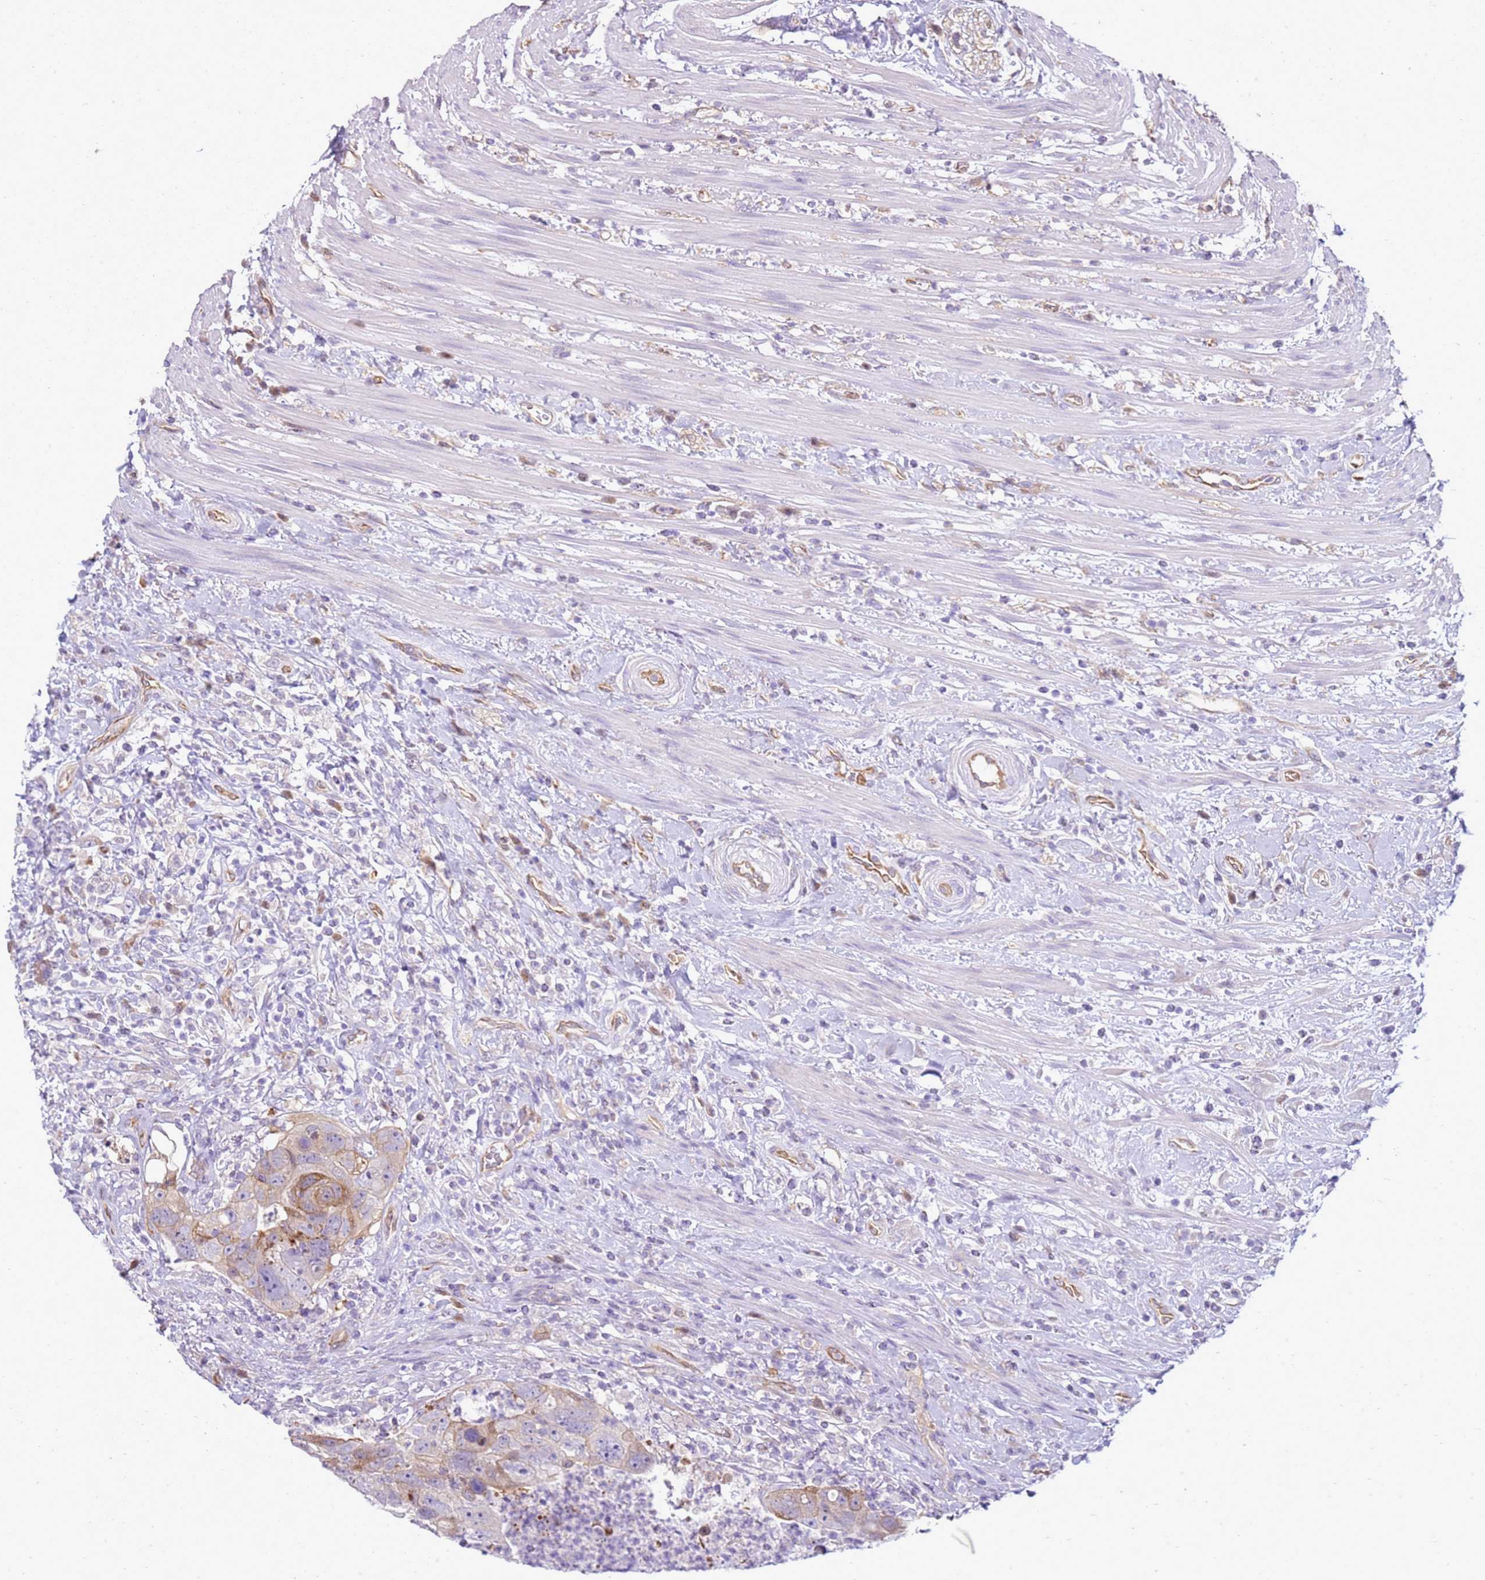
{"staining": {"intensity": "moderate", "quantity": "<25%", "location": "cytoplasmic/membranous"}, "tissue": "colorectal cancer", "cell_type": "Tumor cells", "image_type": "cancer", "snomed": [{"axis": "morphology", "description": "Adenocarcinoma, NOS"}, {"axis": "topography", "description": "Rectum"}], "caption": "Immunohistochemical staining of human adenocarcinoma (colorectal) displays low levels of moderate cytoplasmic/membranous expression in approximately <25% of tumor cells. The protein of interest is shown in brown color, while the nuclei are stained blue.", "gene": "YWHAE", "patient": {"sex": "male", "age": 59}}